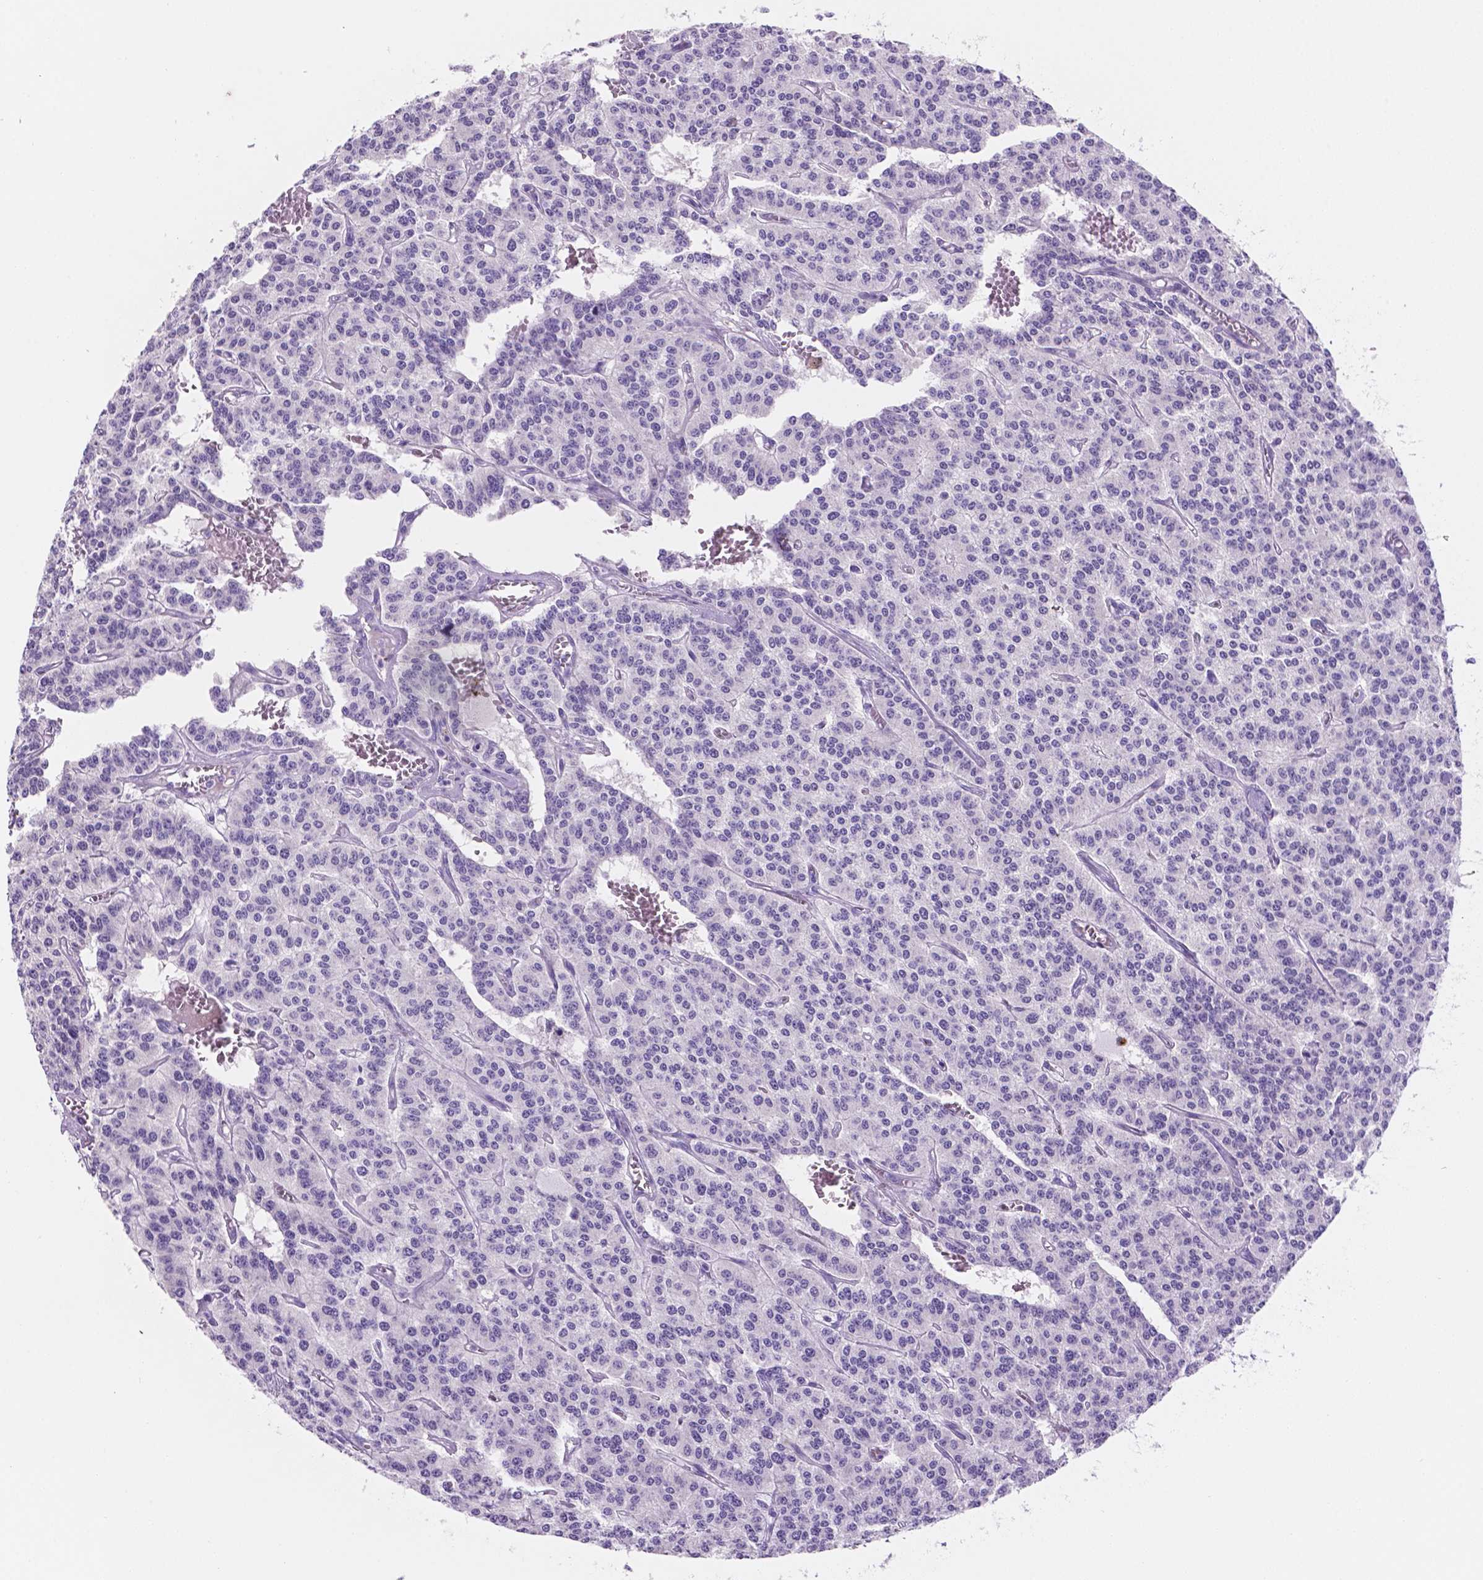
{"staining": {"intensity": "negative", "quantity": "none", "location": "none"}, "tissue": "carcinoid", "cell_type": "Tumor cells", "image_type": "cancer", "snomed": [{"axis": "morphology", "description": "Carcinoid, malignant, NOS"}, {"axis": "topography", "description": "Lung"}], "caption": "A micrograph of human carcinoid is negative for staining in tumor cells.", "gene": "EBLN2", "patient": {"sex": "female", "age": 71}}